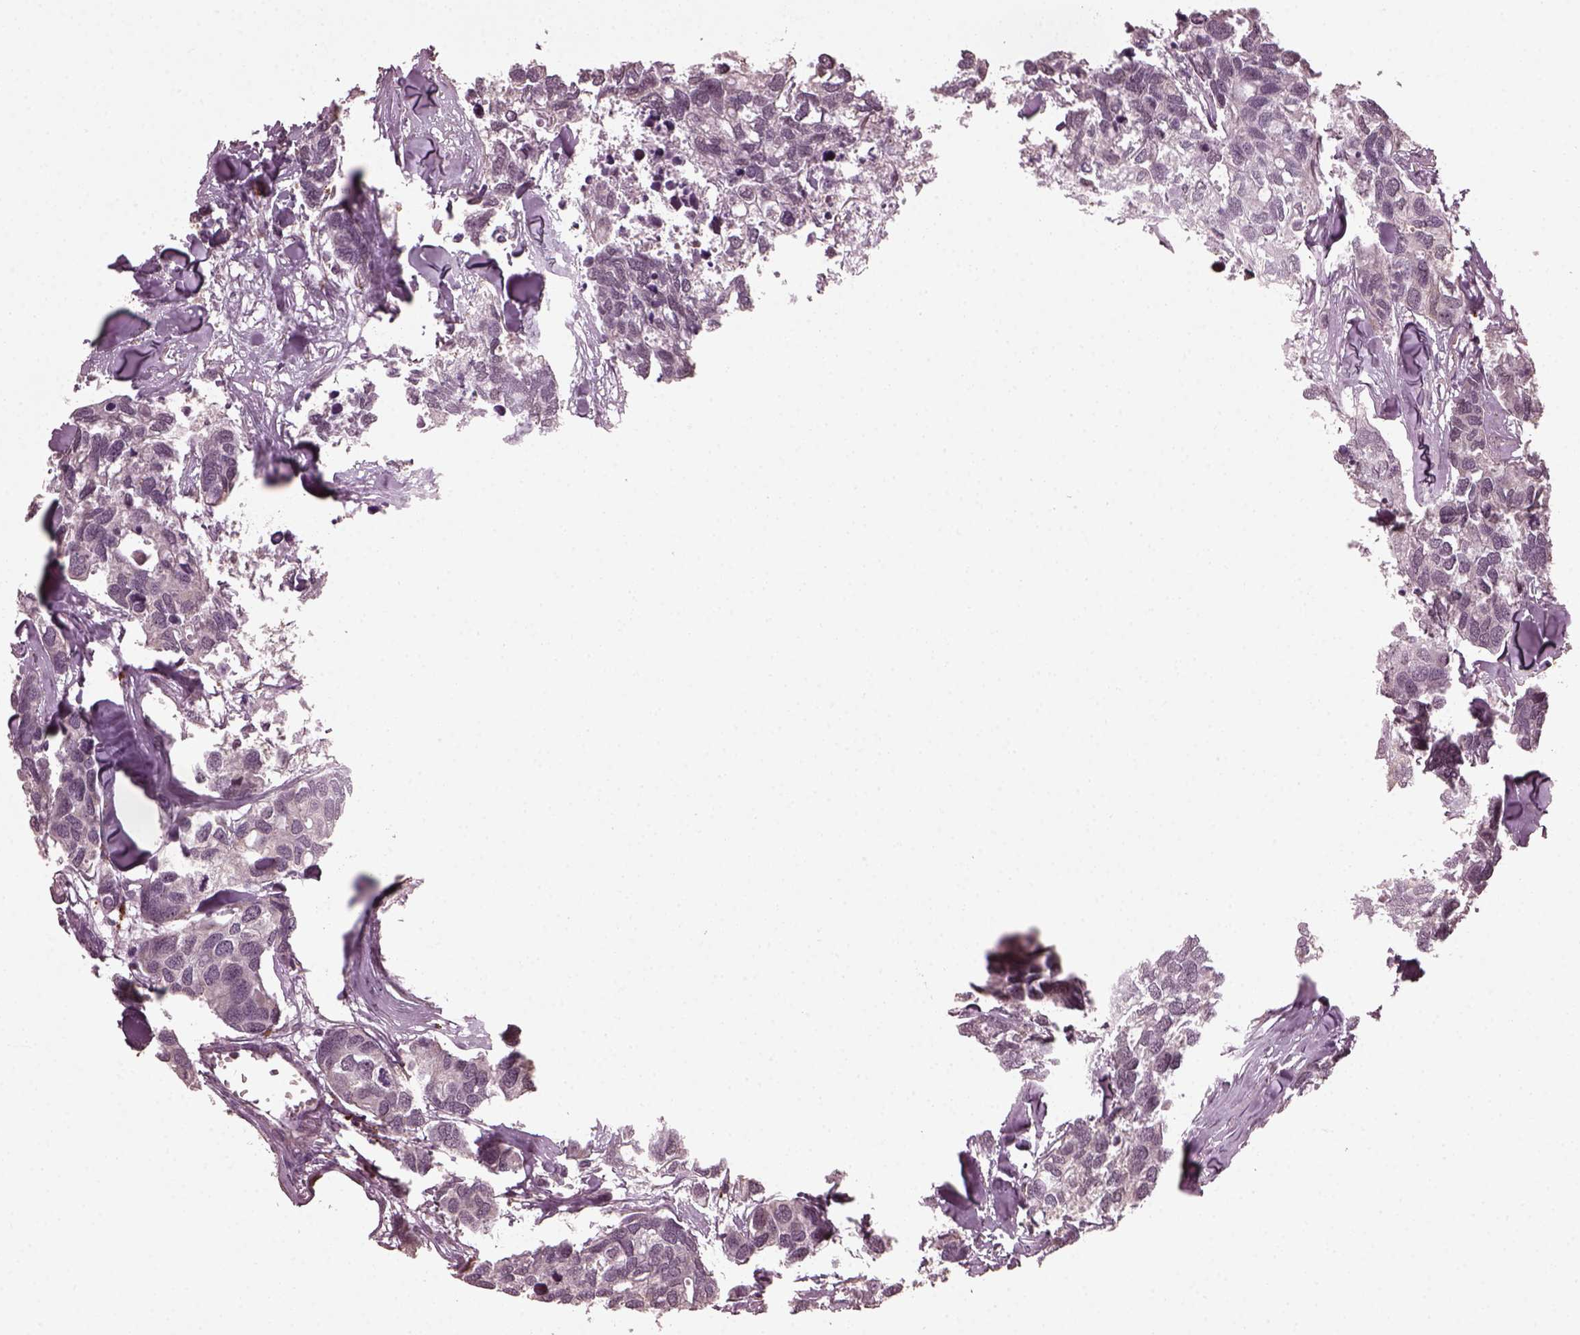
{"staining": {"intensity": "negative", "quantity": "none", "location": "none"}, "tissue": "breast cancer", "cell_type": "Tumor cells", "image_type": "cancer", "snomed": [{"axis": "morphology", "description": "Duct carcinoma"}, {"axis": "topography", "description": "Breast"}], "caption": "DAB (3,3'-diaminobenzidine) immunohistochemical staining of human breast cancer displays no significant staining in tumor cells.", "gene": "RUFY3", "patient": {"sex": "female", "age": 83}}